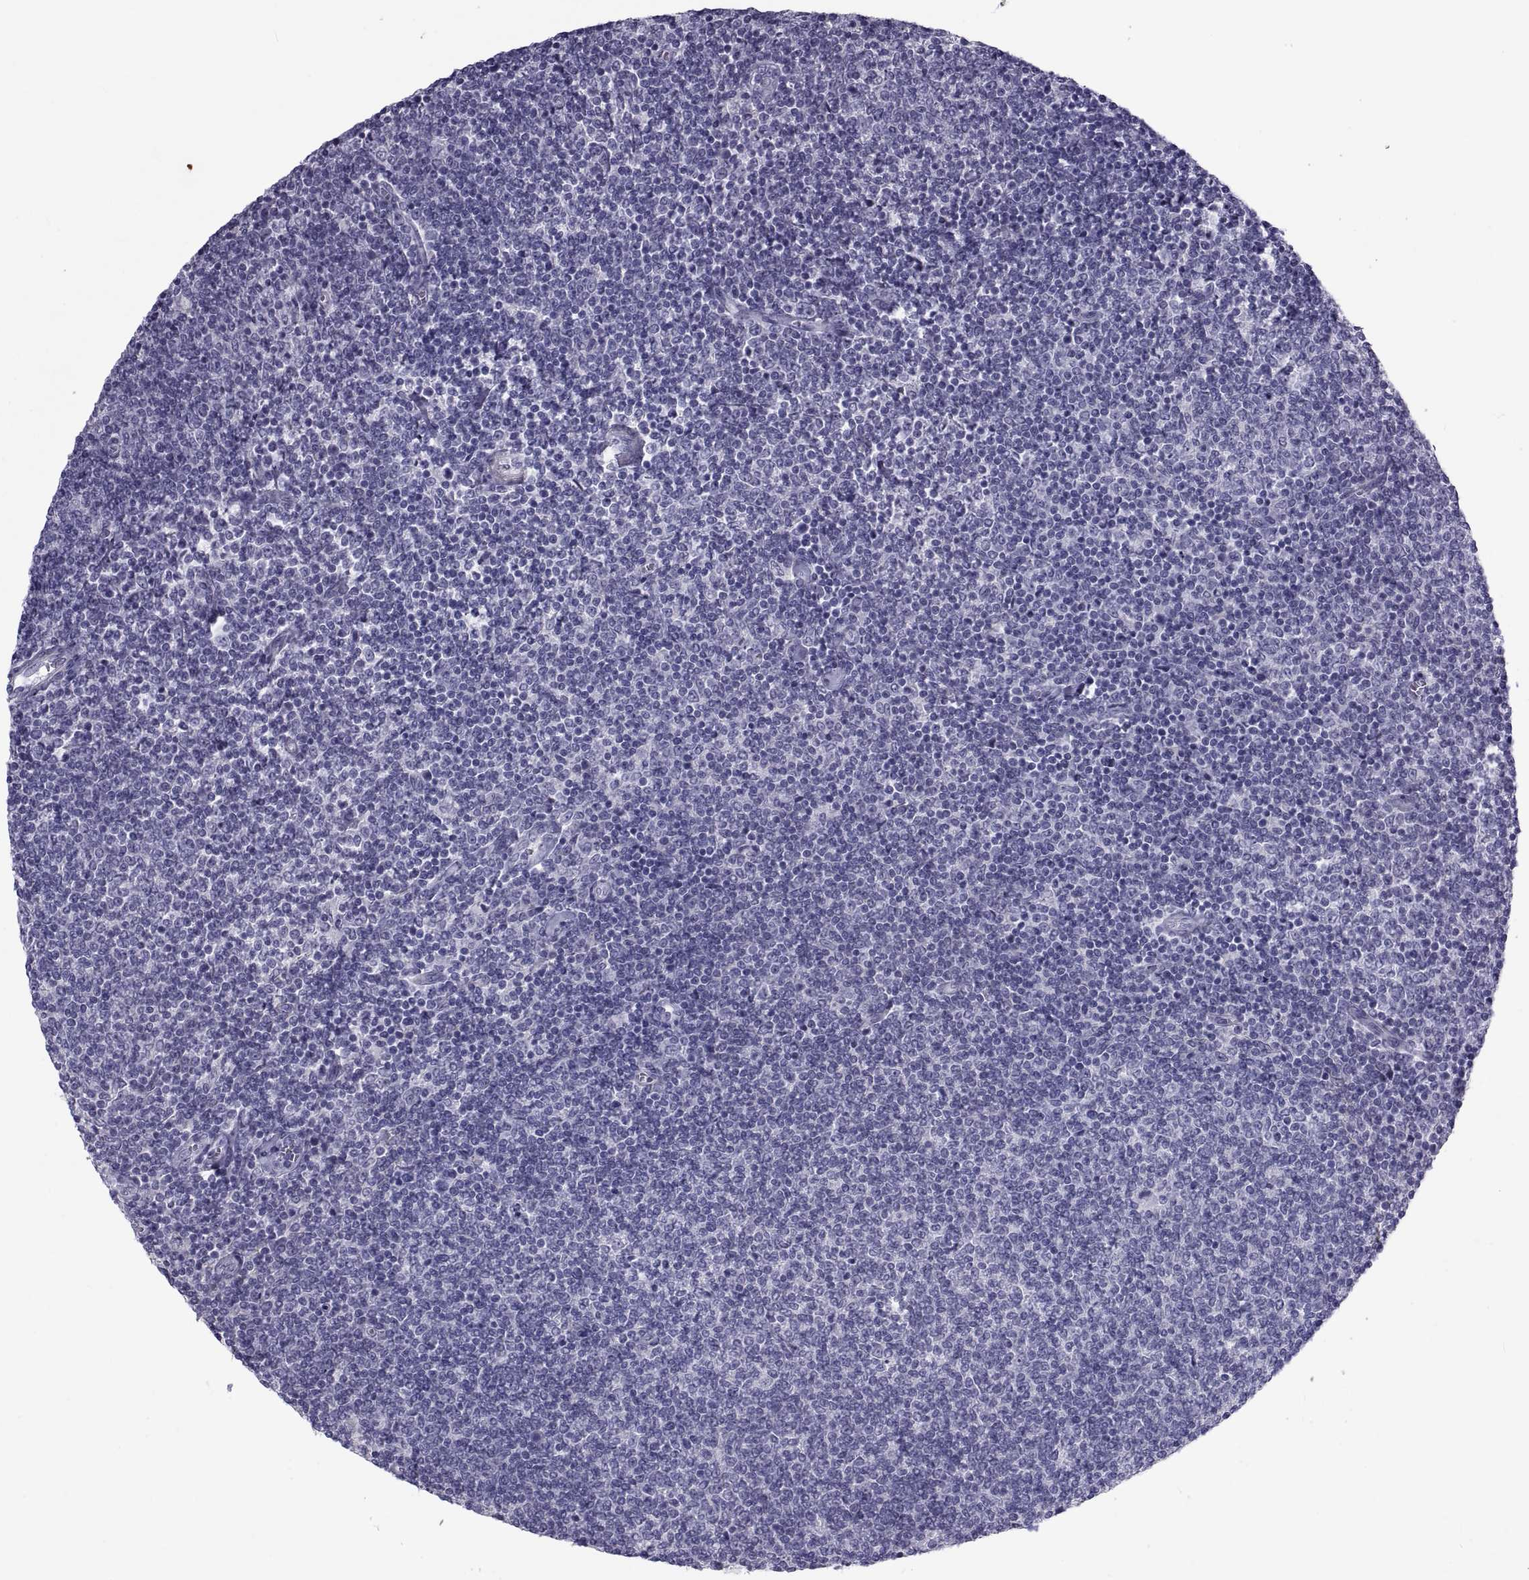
{"staining": {"intensity": "negative", "quantity": "none", "location": "none"}, "tissue": "lymphoma", "cell_type": "Tumor cells", "image_type": "cancer", "snomed": [{"axis": "morphology", "description": "Malignant lymphoma, non-Hodgkin's type, Low grade"}, {"axis": "topography", "description": "Lymph node"}], "caption": "Histopathology image shows no protein staining in tumor cells of lymphoma tissue.", "gene": "MAGEB1", "patient": {"sex": "male", "age": 52}}